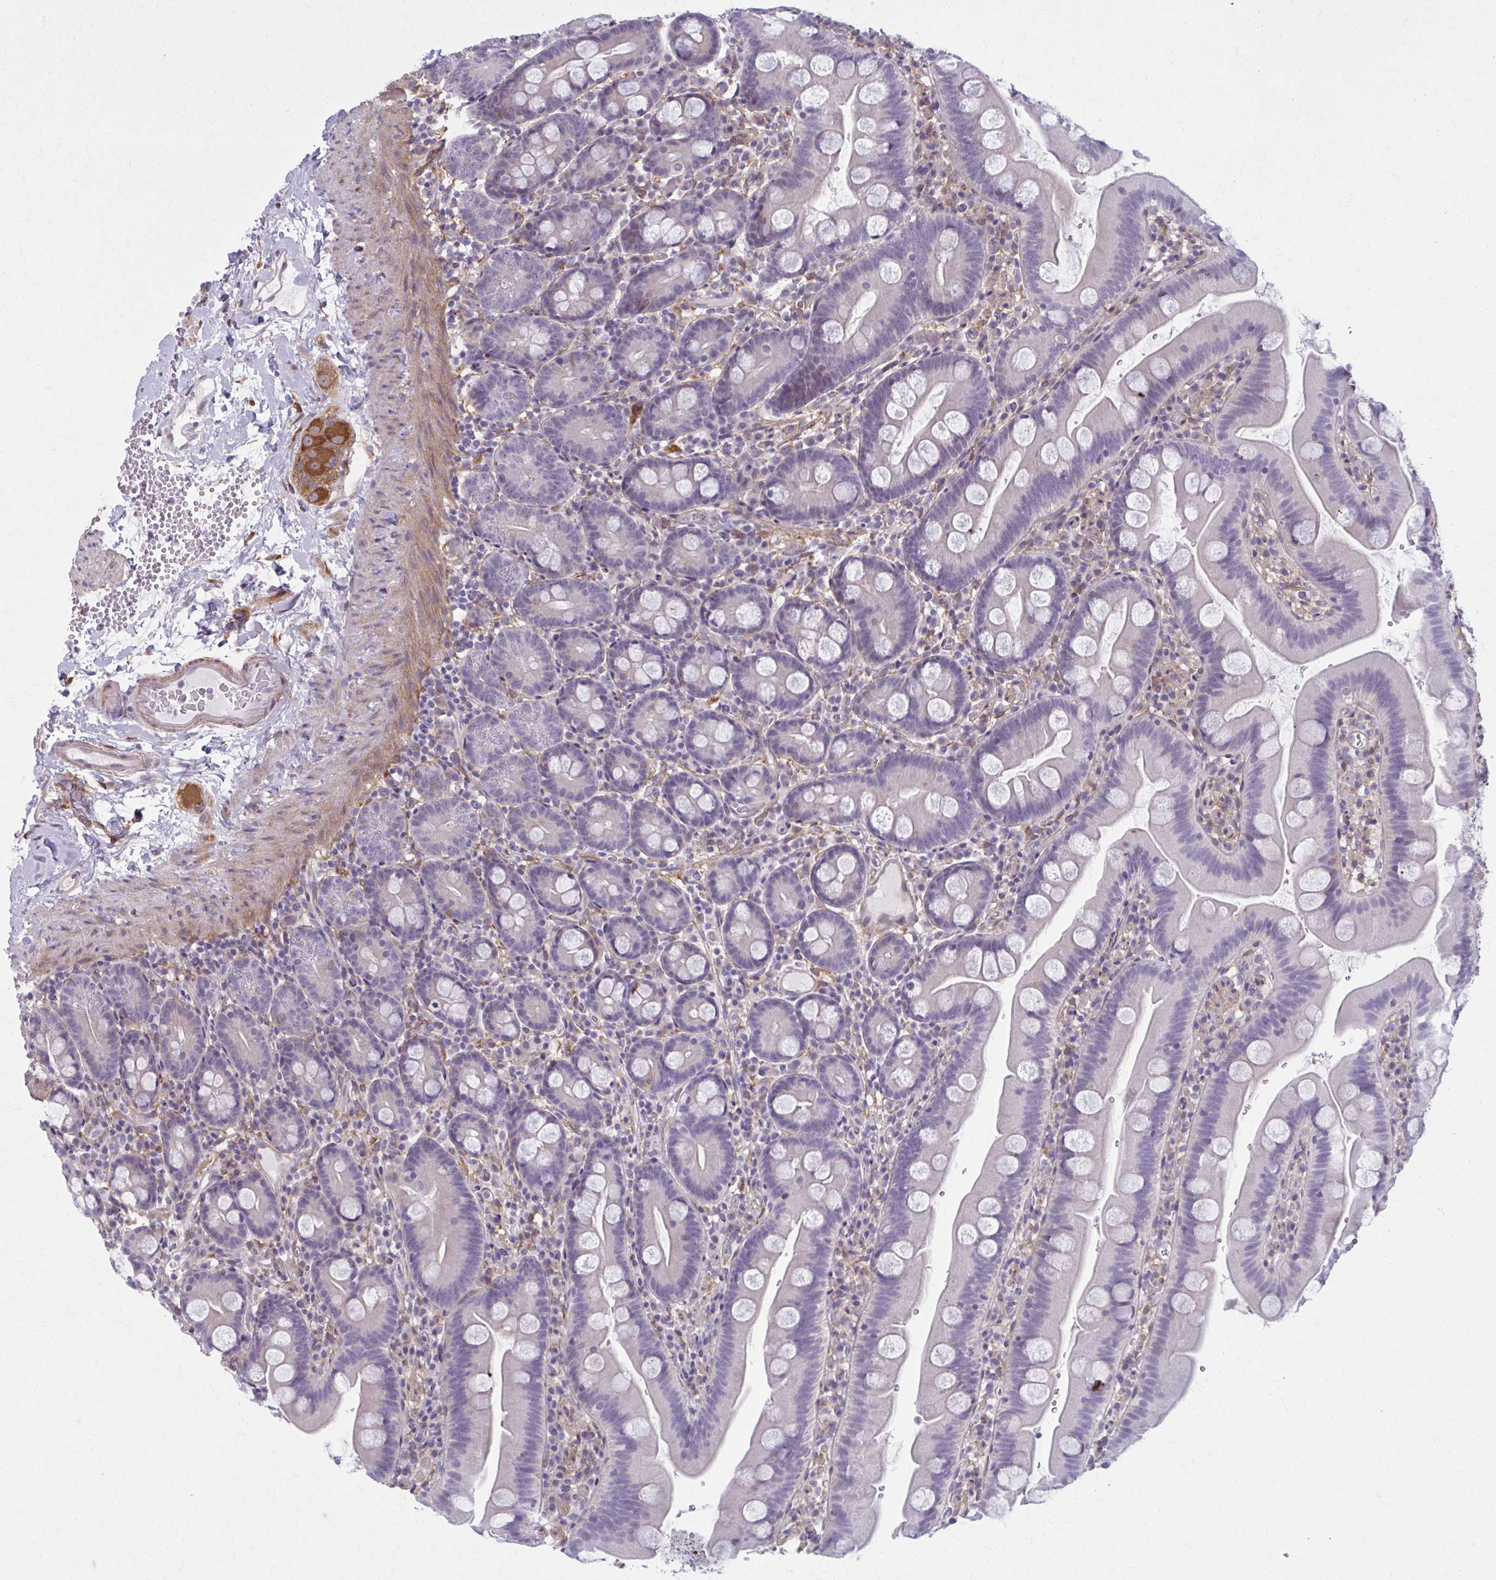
{"staining": {"intensity": "negative", "quantity": "none", "location": "none"}, "tissue": "small intestine", "cell_type": "Glandular cells", "image_type": "normal", "snomed": [{"axis": "morphology", "description": "Normal tissue, NOS"}, {"axis": "topography", "description": "Small intestine"}], "caption": "The photomicrograph demonstrates no significant staining in glandular cells of small intestine.", "gene": "NUMBL", "patient": {"sex": "female", "age": 68}}